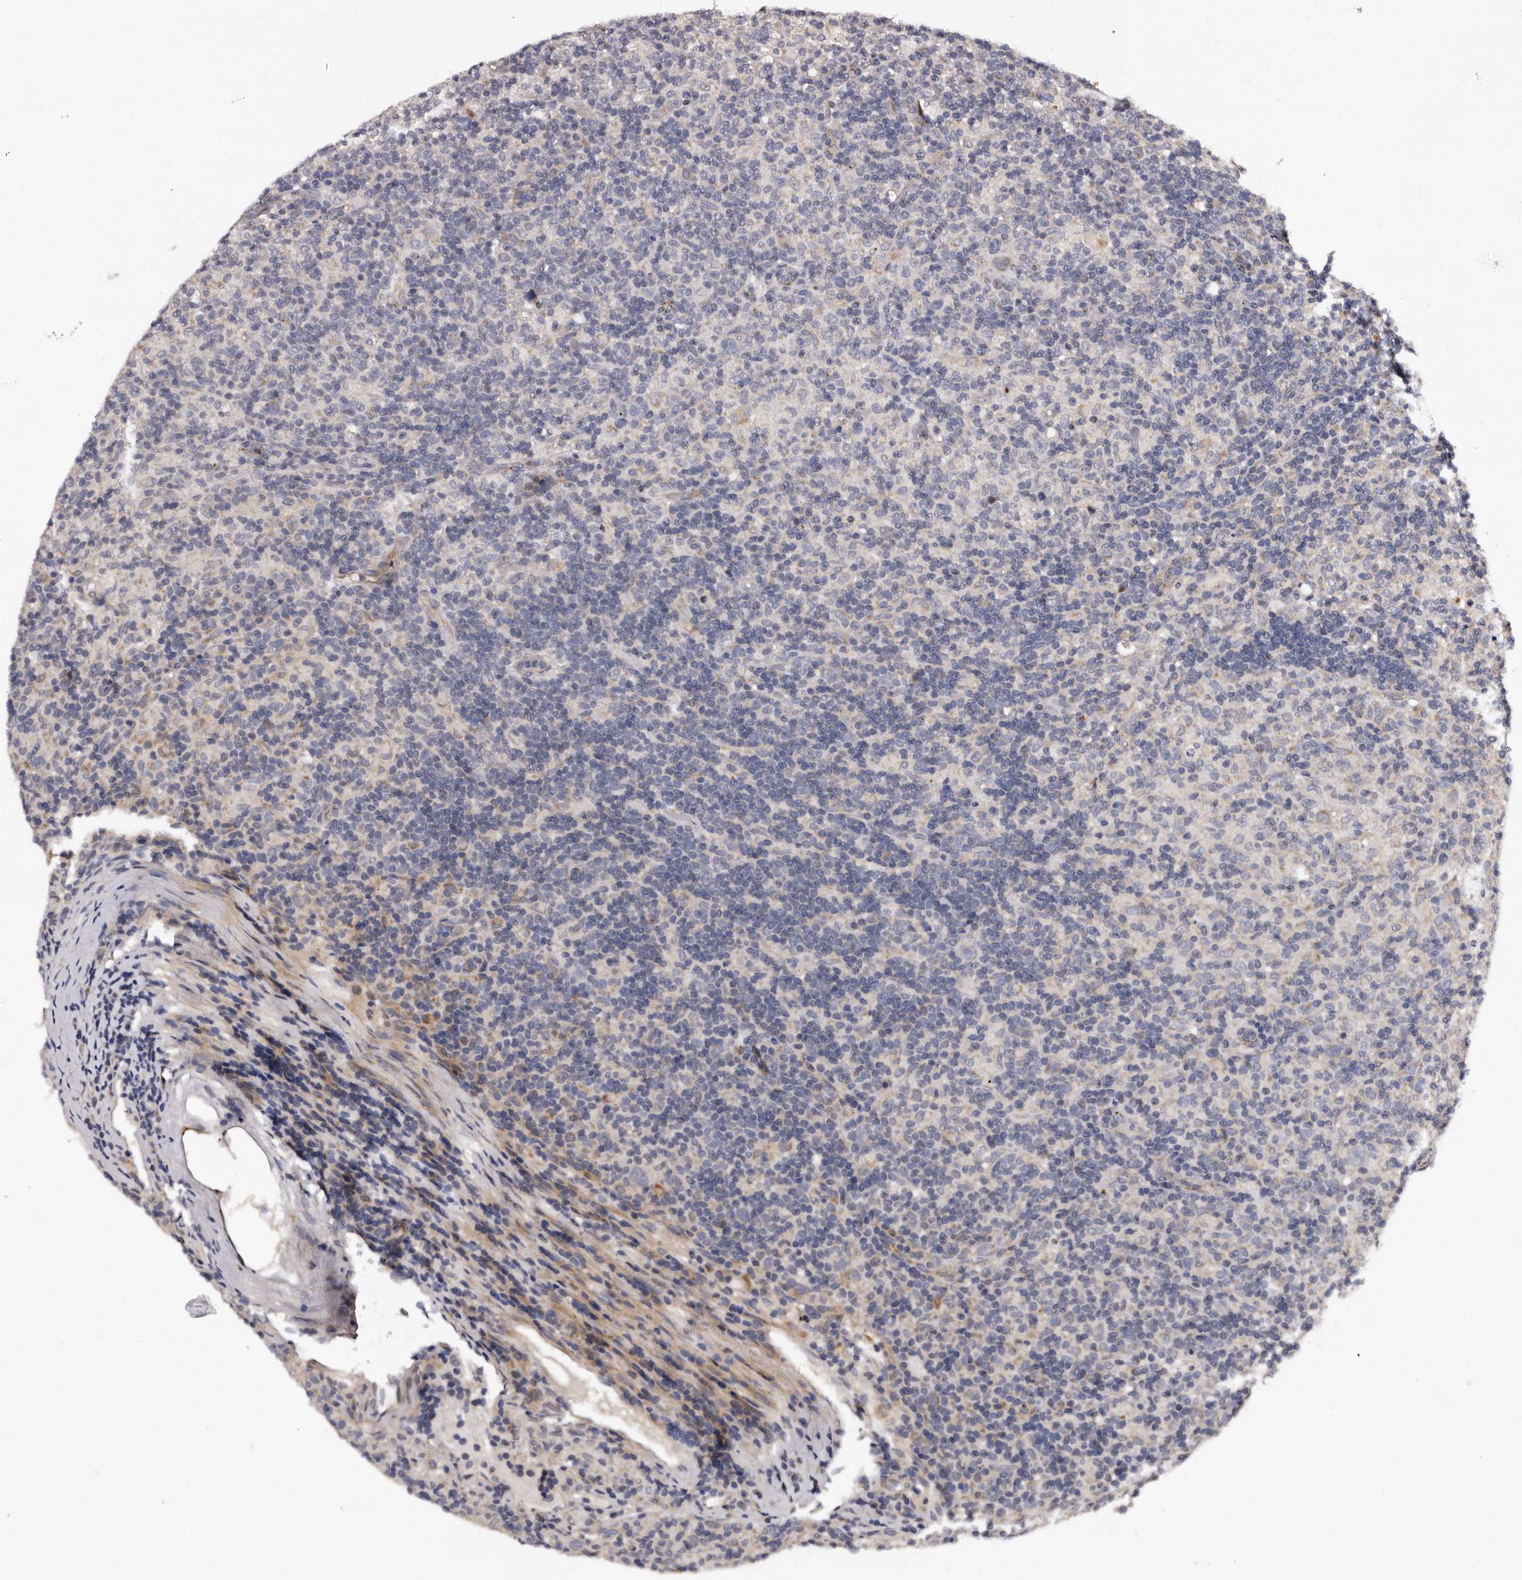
{"staining": {"intensity": "negative", "quantity": "none", "location": "none"}, "tissue": "lymphoma", "cell_type": "Tumor cells", "image_type": "cancer", "snomed": [{"axis": "morphology", "description": "Hodgkin's disease, NOS"}, {"axis": "topography", "description": "Lymph node"}], "caption": "There is no significant staining in tumor cells of Hodgkin's disease. (Stains: DAB (3,3'-diaminobenzidine) immunohistochemistry with hematoxylin counter stain, Microscopy: brightfield microscopy at high magnification).", "gene": "ADCK5", "patient": {"sex": "male", "age": 70}}